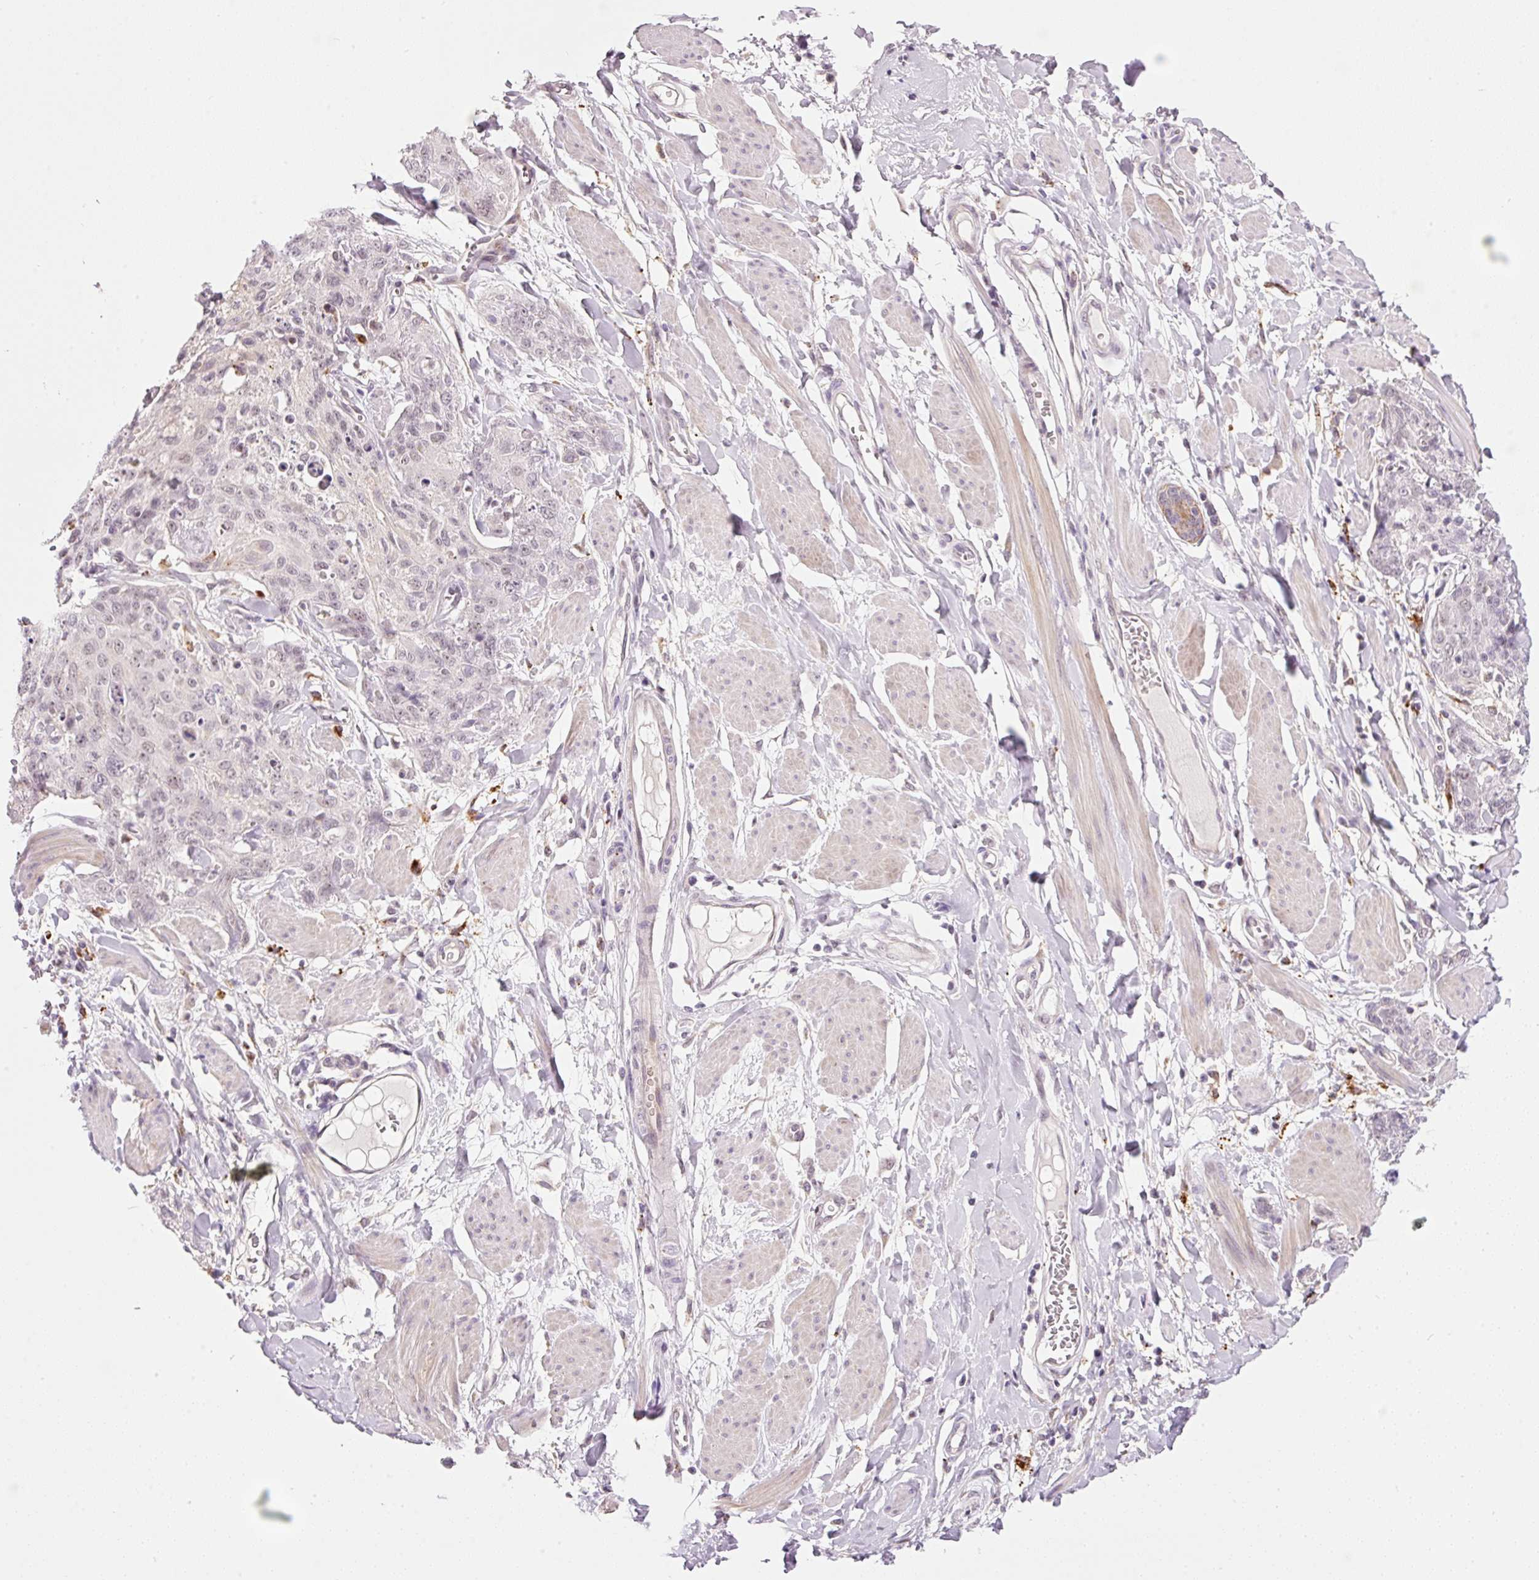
{"staining": {"intensity": "negative", "quantity": "none", "location": "none"}, "tissue": "skin cancer", "cell_type": "Tumor cells", "image_type": "cancer", "snomed": [{"axis": "morphology", "description": "Squamous cell carcinoma, NOS"}, {"axis": "topography", "description": "Skin"}, {"axis": "topography", "description": "Vulva"}], "caption": "The histopathology image displays no staining of tumor cells in squamous cell carcinoma (skin).", "gene": "ZNF639", "patient": {"sex": "female", "age": 85}}